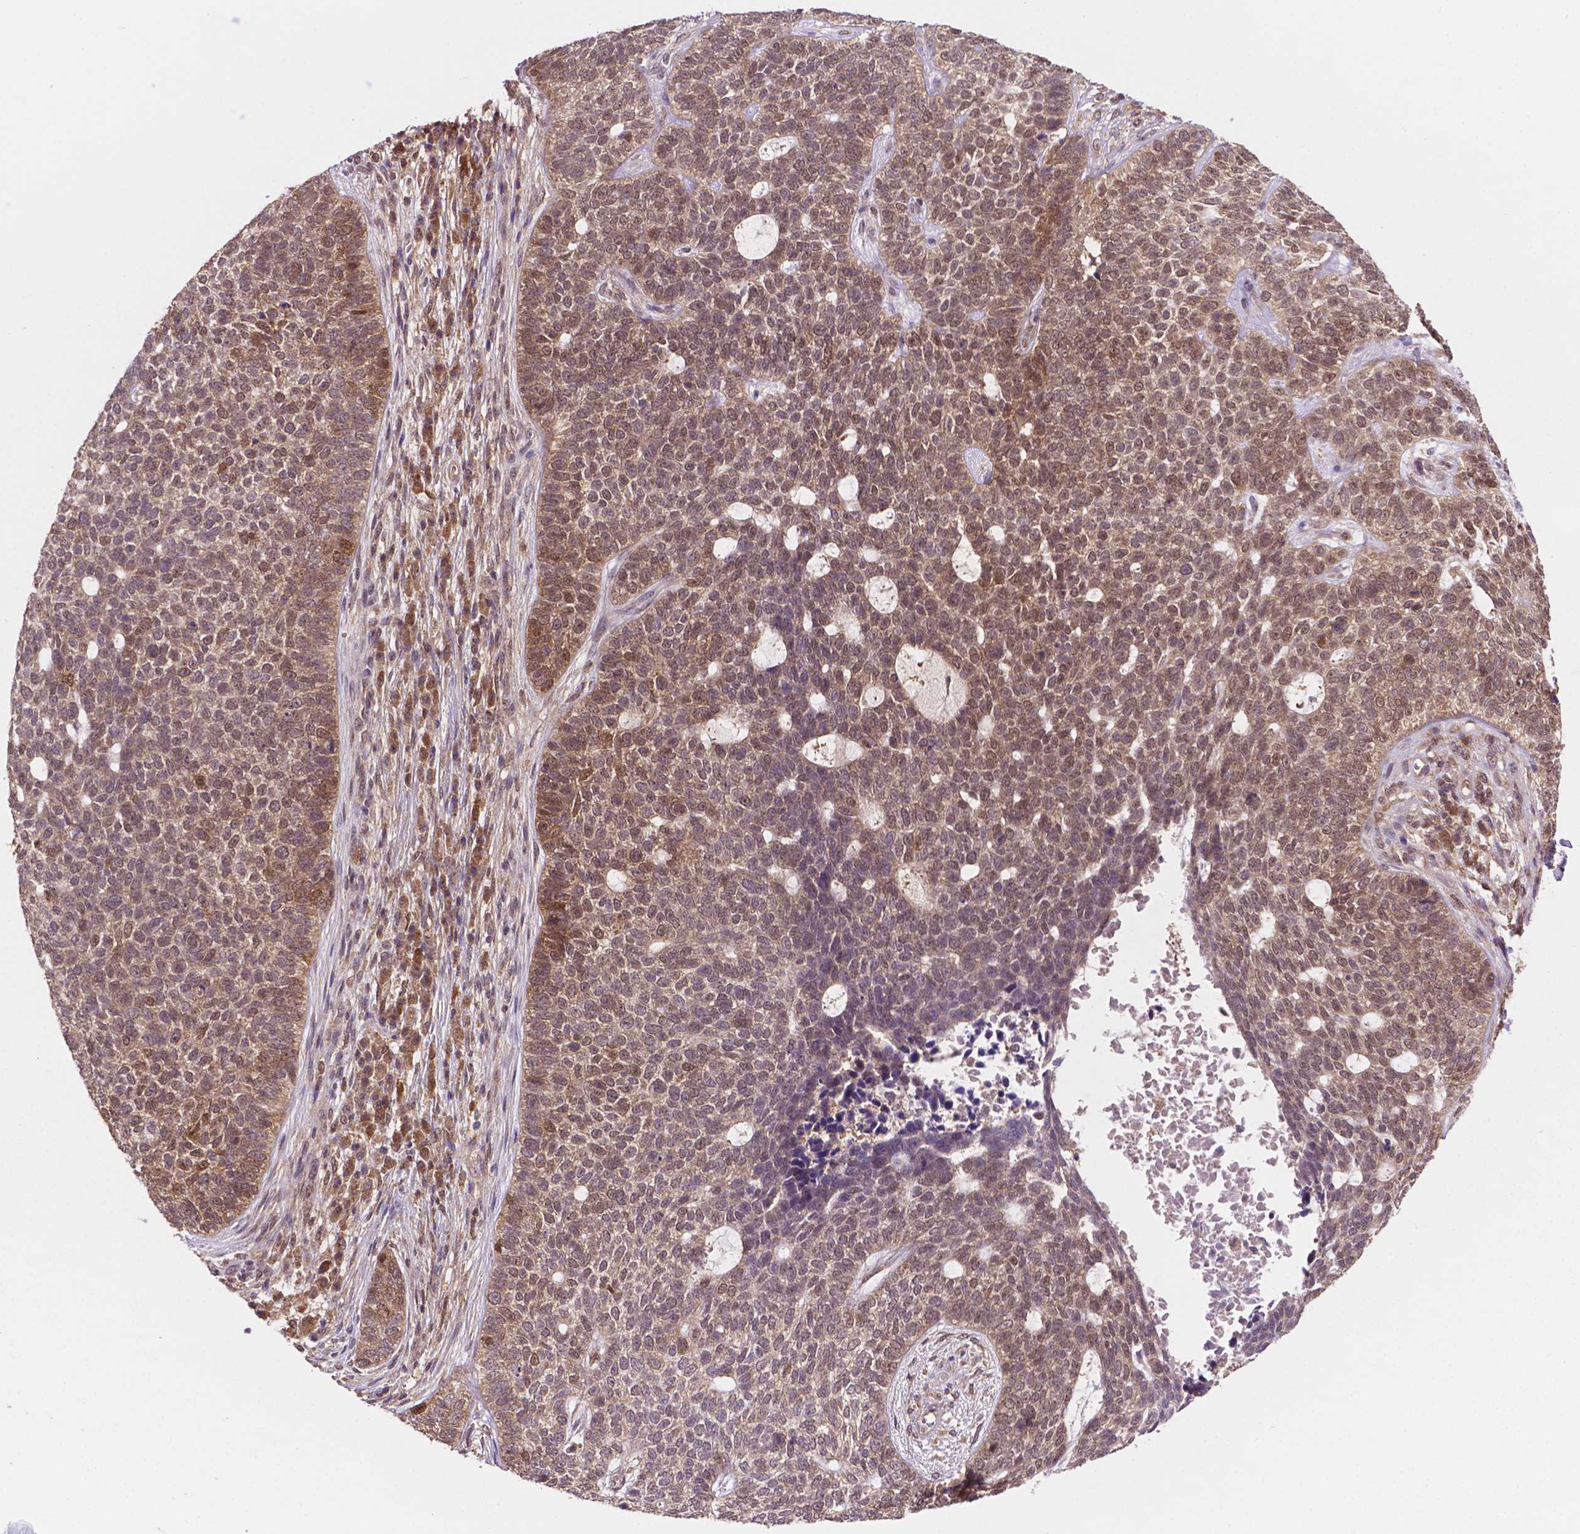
{"staining": {"intensity": "moderate", "quantity": ">75%", "location": "cytoplasmic/membranous,nuclear"}, "tissue": "skin cancer", "cell_type": "Tumor cells", "image_type": "cancer", "snomed": [{"axis": "morphology", "description": "Basal cell carcinoma"}, {"axis": "topography", "description": "Skin"}], "caption": "Moderate cytoplasmic/membranous and nuclear expression for a protein is appreciated in approximately >75% of tumor cells of basal cell carcinoma (skin) using immunohistochemistry.", "gene": "UBE2L6", "patient": {"sex": "female", "age": 69}}